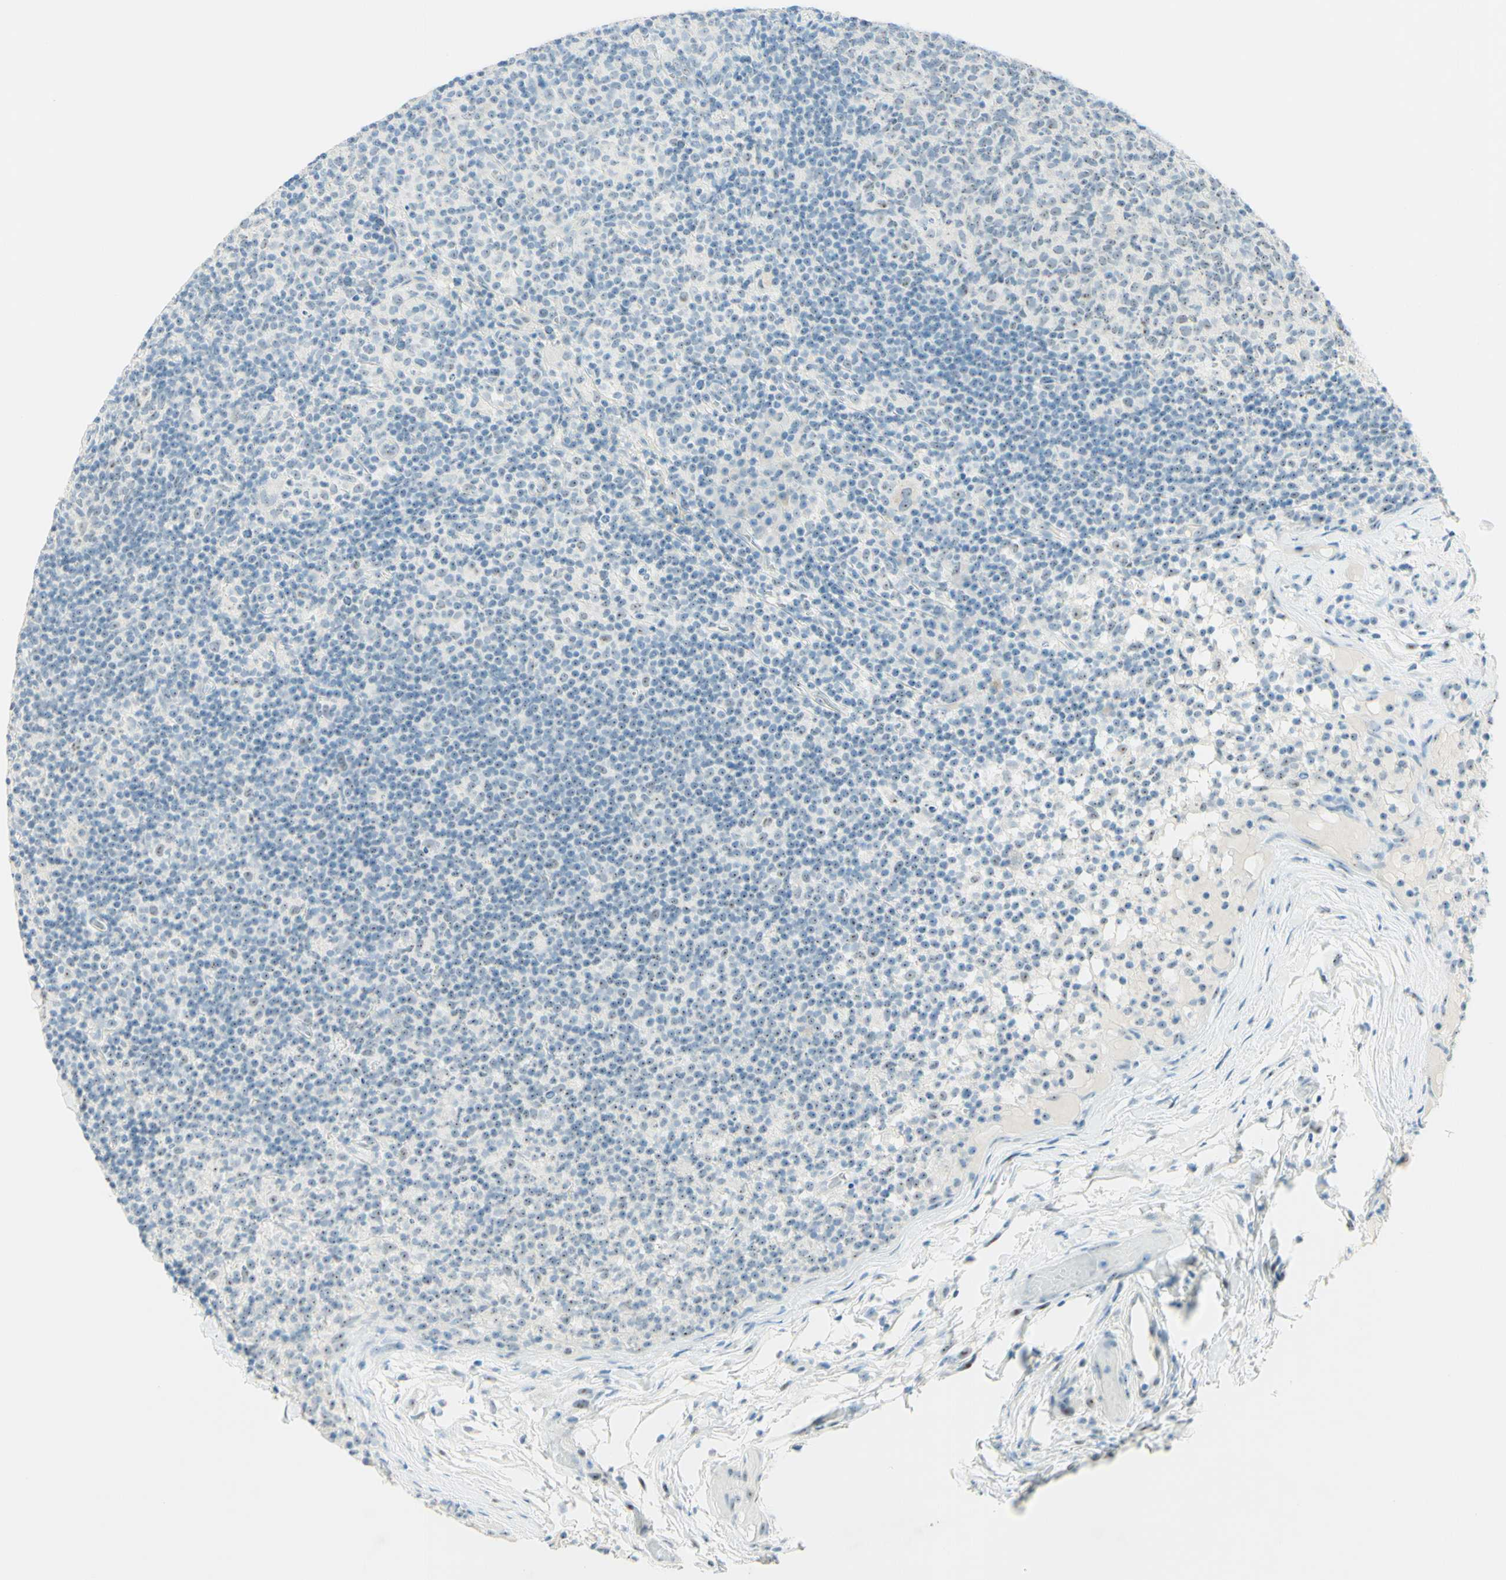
{"staining": {"intensity": "negative", "quantity": "none", "location": "none"}, "tissue": "lymph node", "cell_type": "Germinal center cells", "image_type": "normal", "snomed": [{"axis": "morphology", "description": "Normal tissue, NOS"}, {"axis": "morphology", "description": "Inflammation, NOS"}, {"axis": "topography", "description": "Lymph node"}], "caption": "Photomicrograph shows no protein staining in germinal center cells of unremarkable lymph node.", "gene": "FMR1NB", "patient": {"sex": "male", "age": 55}}